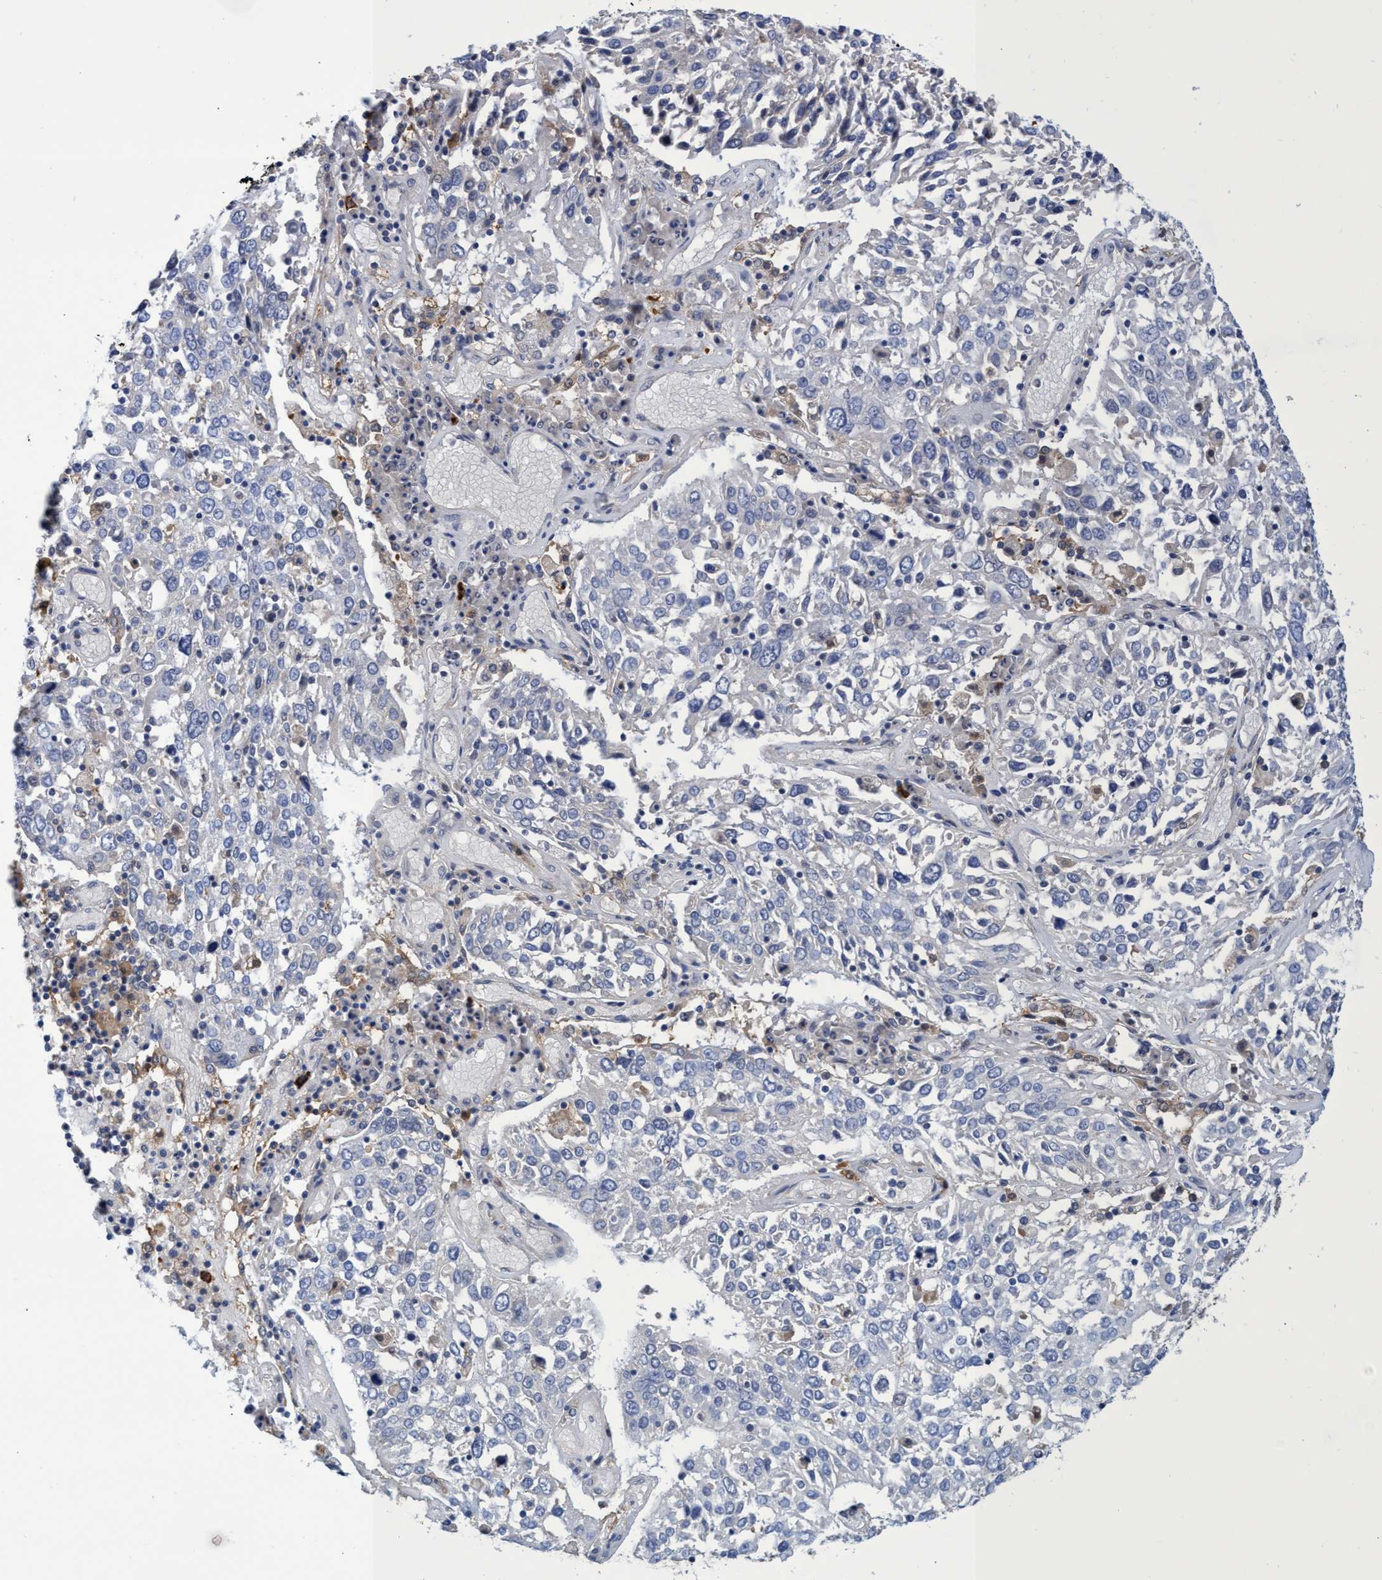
{"staining": {"intensity": "negative", "quantity": "none", "location": "none"}, "tissue": "lung cancer", "cell_type": "Tumor cells", "image_type": "cancer", "snomed": [{"axis": "morphology", "description": "Squamous cell carcinoma, NOS"}, {"axis": "topography", "description": "Lung"}], "caption": "The micrograph shows no significant positivity in tumor cells of lung cancer. (Brightfield microscopy of DAB (3,3'-diaminobenzidine) immunohistochemistry at high magnification).", "gene": "PNPO", "patient": {"sex": "male", "age": 65}}